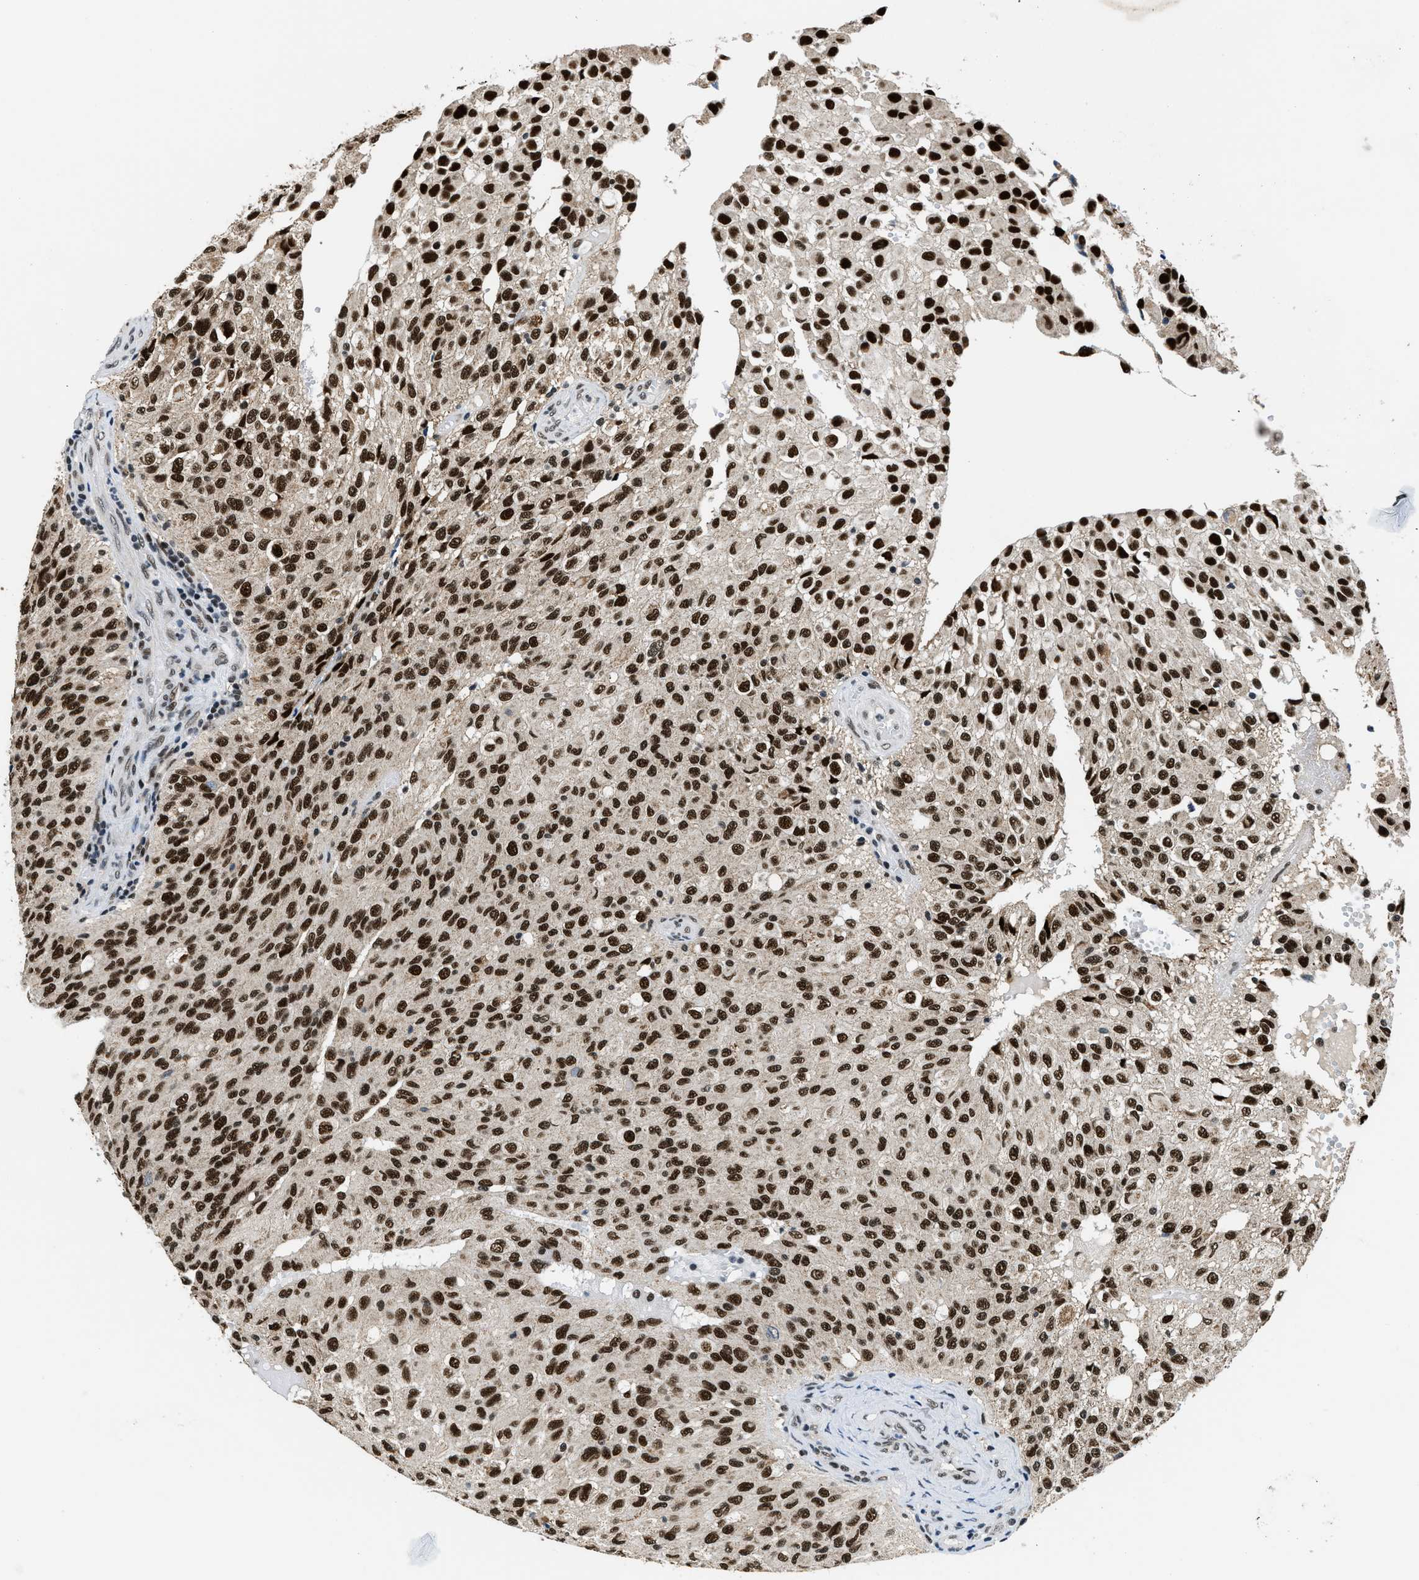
{"staining": {"intensity": "strong", "quantity": ">75%", "location": "nuclear"}, "tissue": "glioma", "cell_type": "Tumor cells", "image_type": "cancer", "snomed": [{"axis": "morphology", "description": "Glioma, malignant, High grade"}, {"axis": "topography", "description": "Brain"}], "caption": "IHC photomicrograph of neoplastic tissue: human high-grade glioma (malignant) stained using immunohistochemistry demonstrates high levels of strong protein expression localized specifically in the nuclear of tumor cells, appearing as a nuclear brown color.", "gene": "KDM3B", "patient": {"sex": "male", "age": 32}}